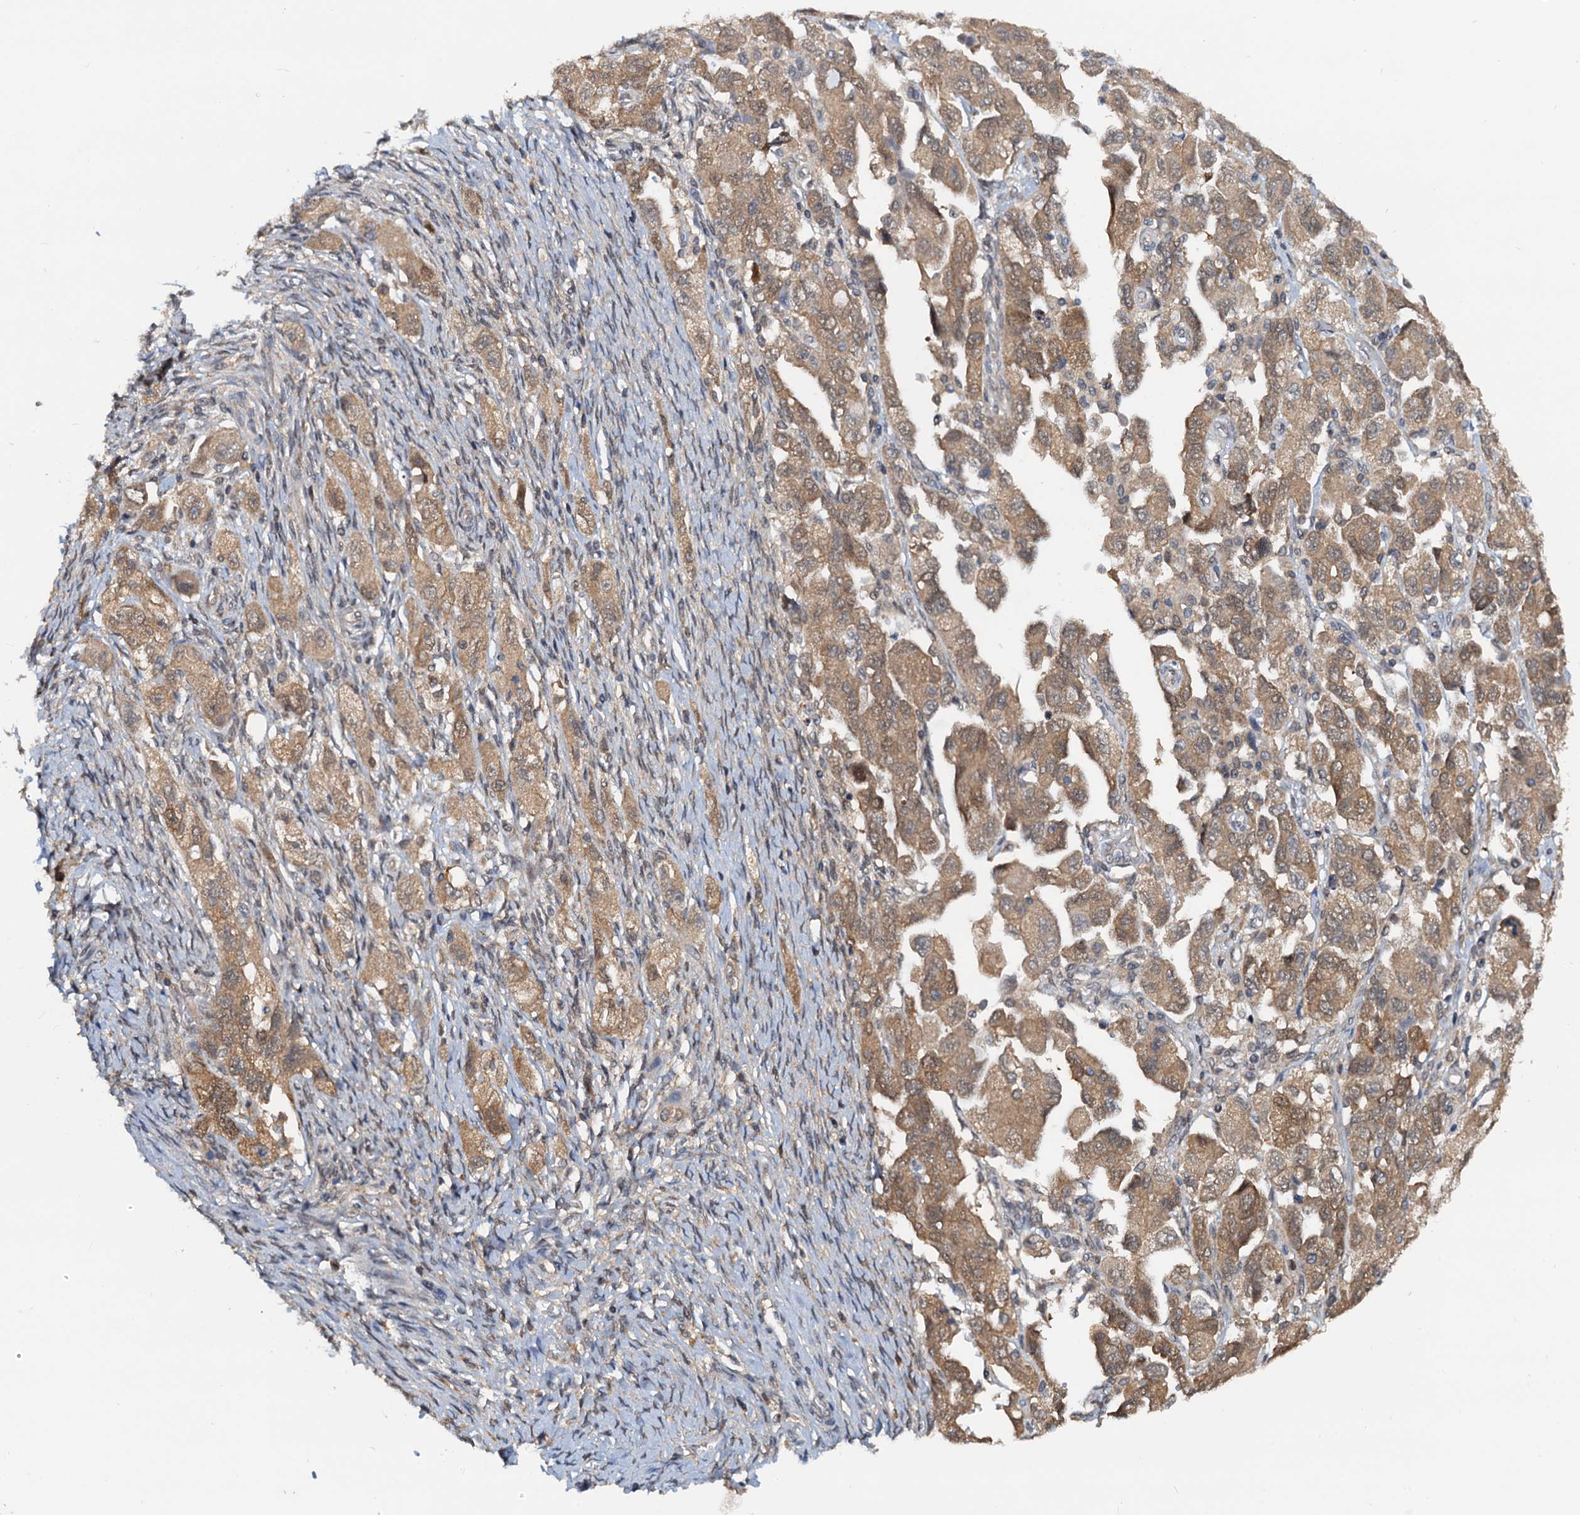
{"staining": {"intensity": "moderate", "quantity": ">75%", "location": "cytoplasmic/membranous"}, "tissue": "ovarian cancer", "cell_type": "Tumor cells", "image_type": "cancer", "snomed": [{"axis": "morphology", "description": "Carcinoma, NOS"}, {"axis": "morphology", "description": "Cystadenocarcinoma, serous, NOS"}, {"axis": "topography", "description": "Ovary"}], "caption": "Moderate cytoplasmic/membranous positivity is identified in approximately >75% of tumor cells in ovarian carcinoma.", "gene": "PTGES3", "patient": {"sex": "female", "age": 69}}